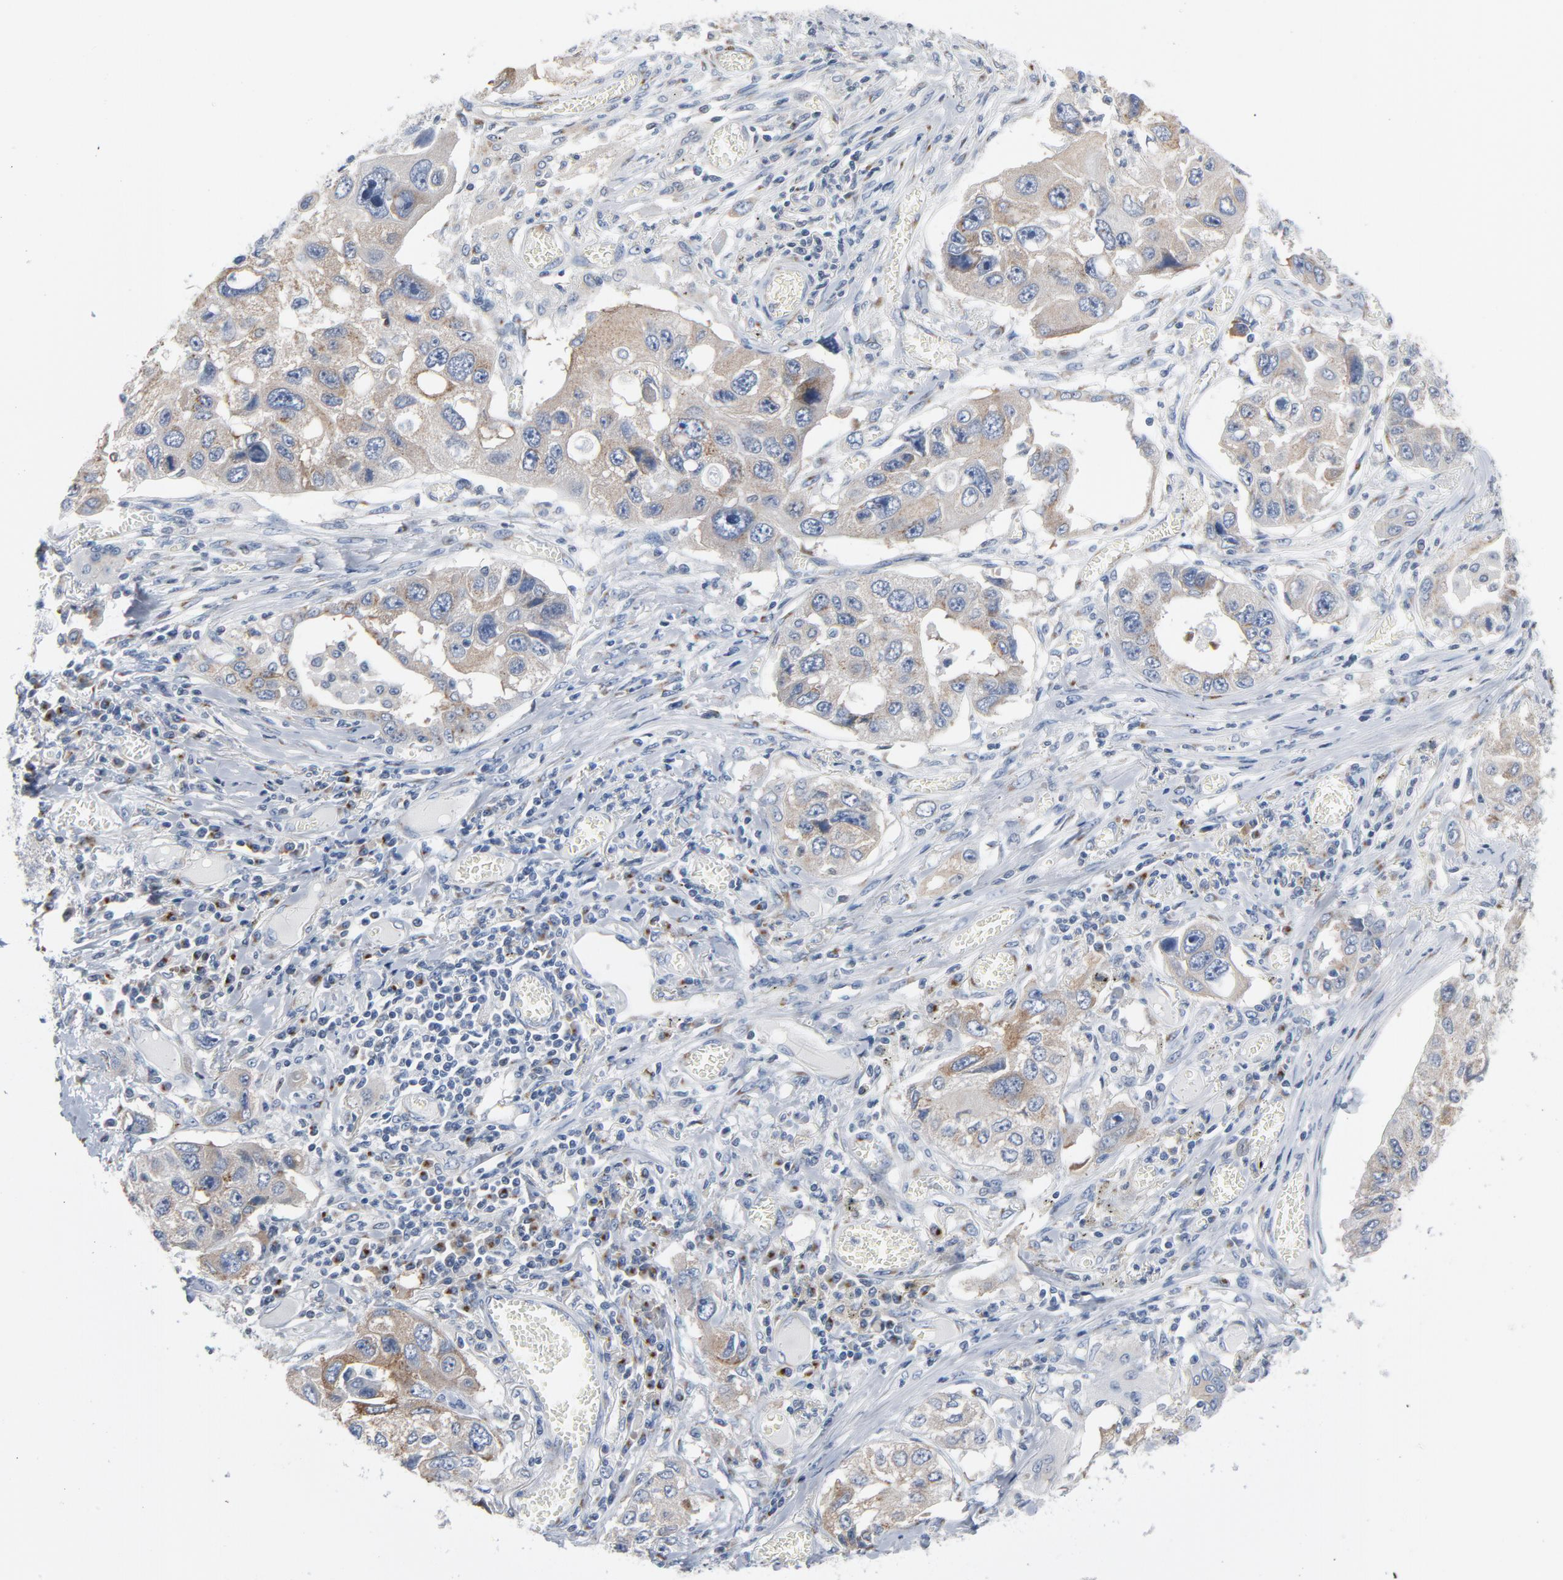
{"staining": {"intensity": "moderate", "quantity": ">75%", "location": "cytoplasmic/membranous"}, "tissue": "lung cancer", "cell_type": "Tumor cells", "image_type": "cancer", "snomed": [{"axis": "morphology", "description": "Squamous cell carcinoma, NOS"}, {"axis": "topography", "description": "Lung"}], "caption": "There is medium levels of moderate cytoplasmic/membranous positivity in tumor cells of lung cancer (squamous cell carcinoma), as demonstrated by immunohistochemical staining (brown color).", "gene": "YIPF6", "patient": {"sex": "male", "age": 71}}